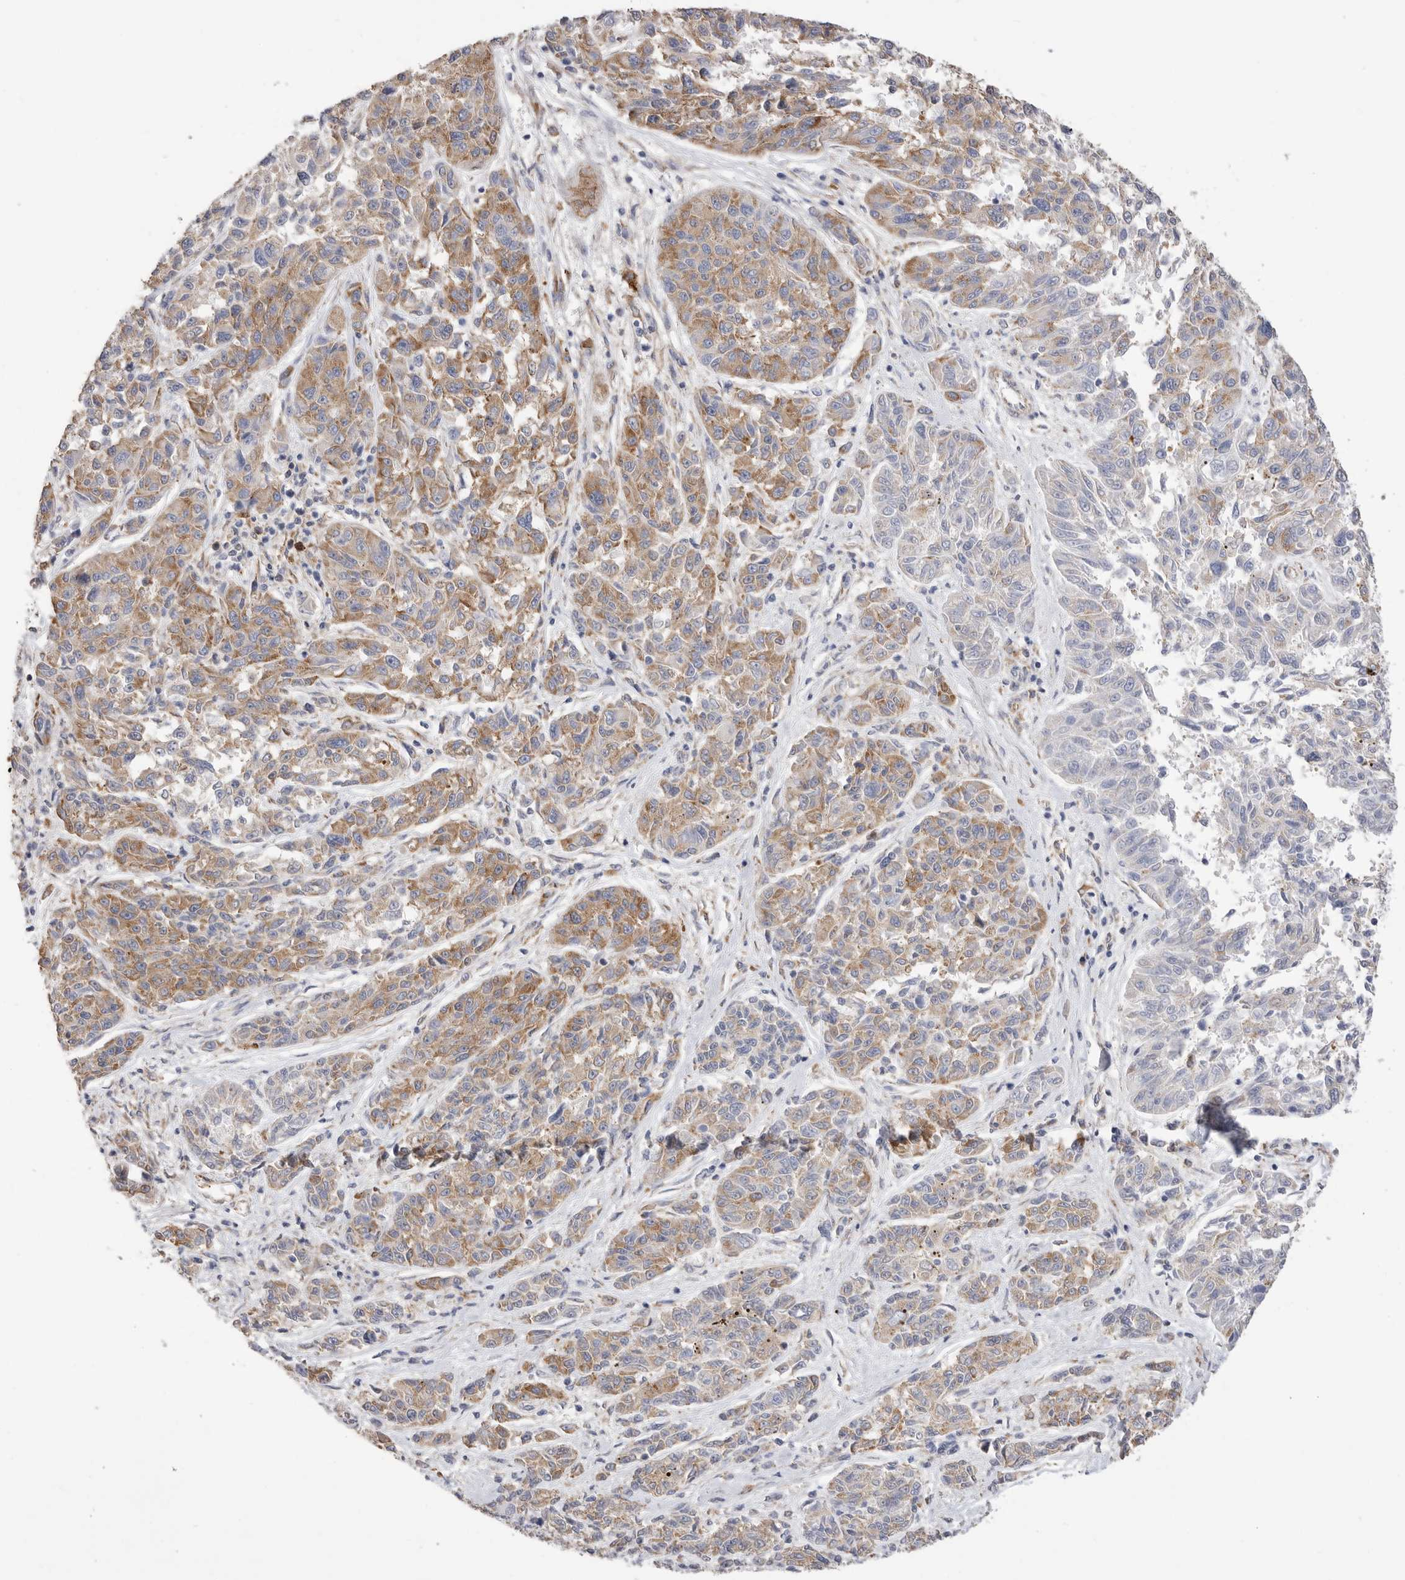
{"staining": {"intensity": "moderate", "quantity": ">75%", "location": "cytoplasmic/membranous"}, "tissue": "melanoma", "cell_type": "Tumor cells", "image_type": "cancer", "snomed": [{"axis": "morphology", "description": "Malignant melanoma, NOS"}, {"axis": "topography", "description": "Skin"}], "caption": "IHC of malignant melanoma displays medium levels of moderate cytoplasmic/membranous positivity in about >75% of tumor cells.", "gene": "SERBP1", "patient": {"sex": "male", "age": 53}}